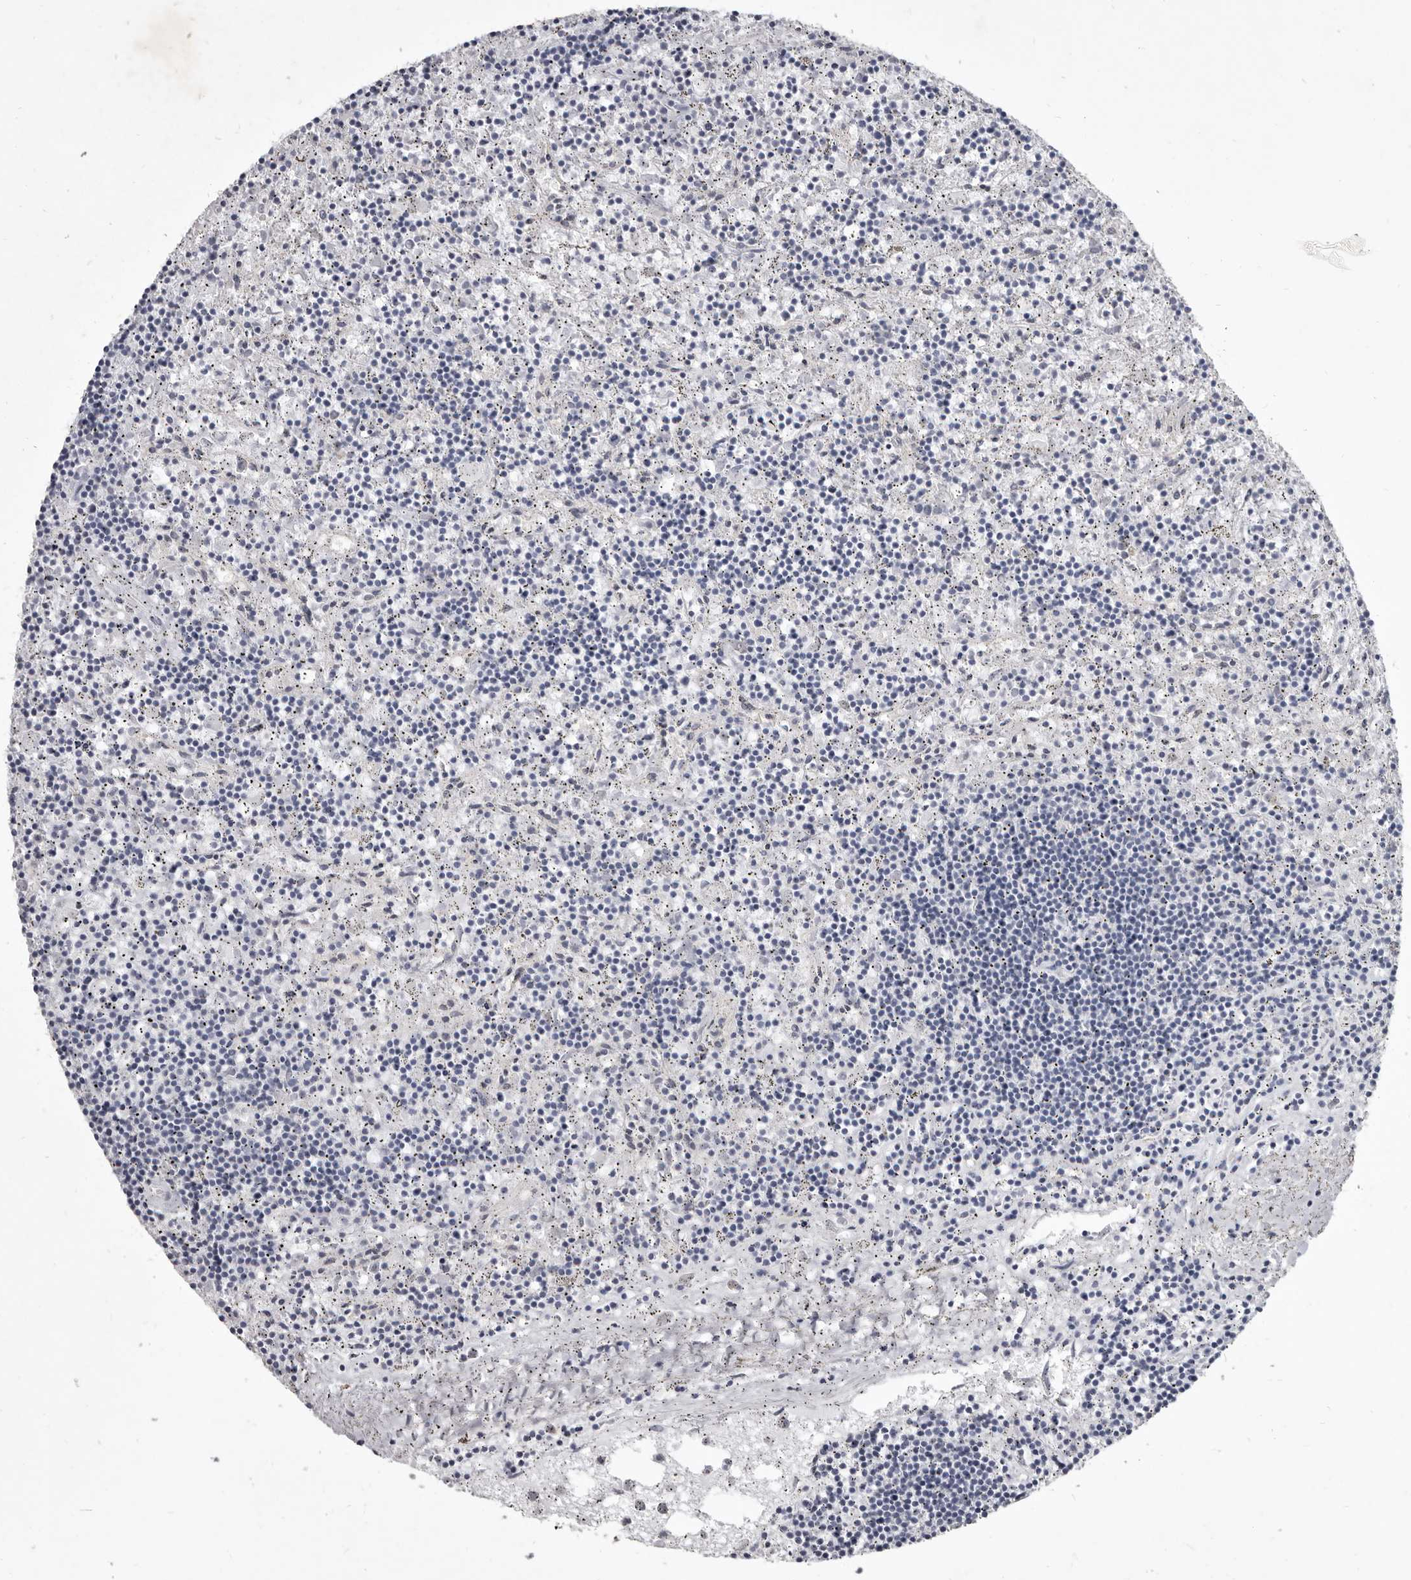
{"staining": {"intensity": "negative", "quantity": "none", "location": "none"}, "tissue": "lymphoma", "cell_type": "Tumor cells", "image_type": "cancer", "snomed": [{"axis": "morphology", "description": "Malignant lymphoma, non-Hodgkin's type, Low grade"}, {"axis": "topography", "description": "Spleen"}], "caption": "Immunohistochemical staining of human low-grade malignant lymphoma, non-Hodgkin's type shows no significant staining in tumor cells. (IHC, brightfield microscopy, high magnification).", "gene": "GSK3B", "patient": {"sex": "male", "age": 76}}